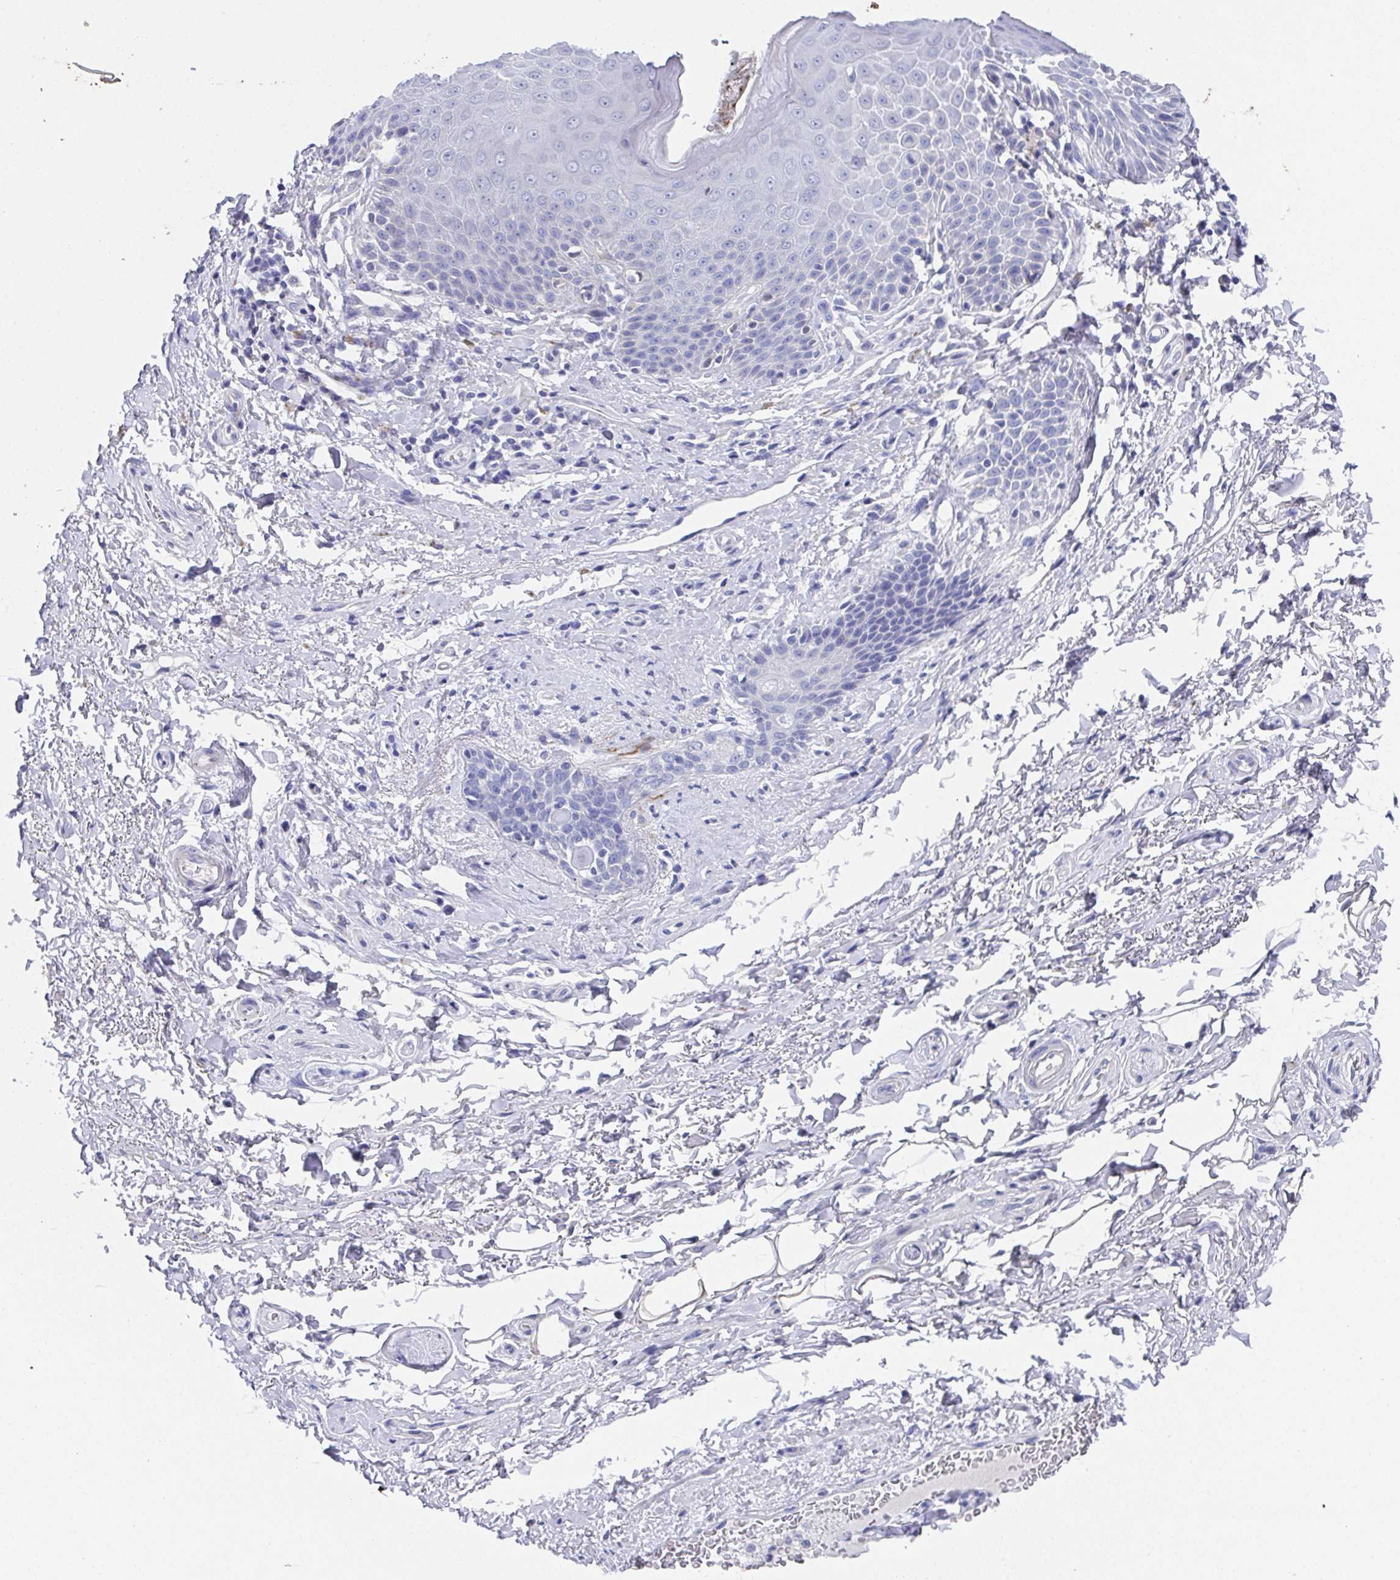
{"staining": {"intensity": "negative", "quantity": "none", "location": "none"}, "tissue": "adipose tissue", "cell_type": "Adipocytes", "image_type": "normal", "snomed": [{"axis": "morphology", "description": "Normal tissue, NOS"}, {"axis": "topography", "description": "Peripheral nerve tissue"}], "caption": "DAB immunohistochemical staining of normal human adipose tissue demonstrates no significant positivity in adipocytes. (DAB immunohistochemistry (IHC), high magnification).", "gene": "SSC4D", "patient": {"sex": "male", "age": 51}}